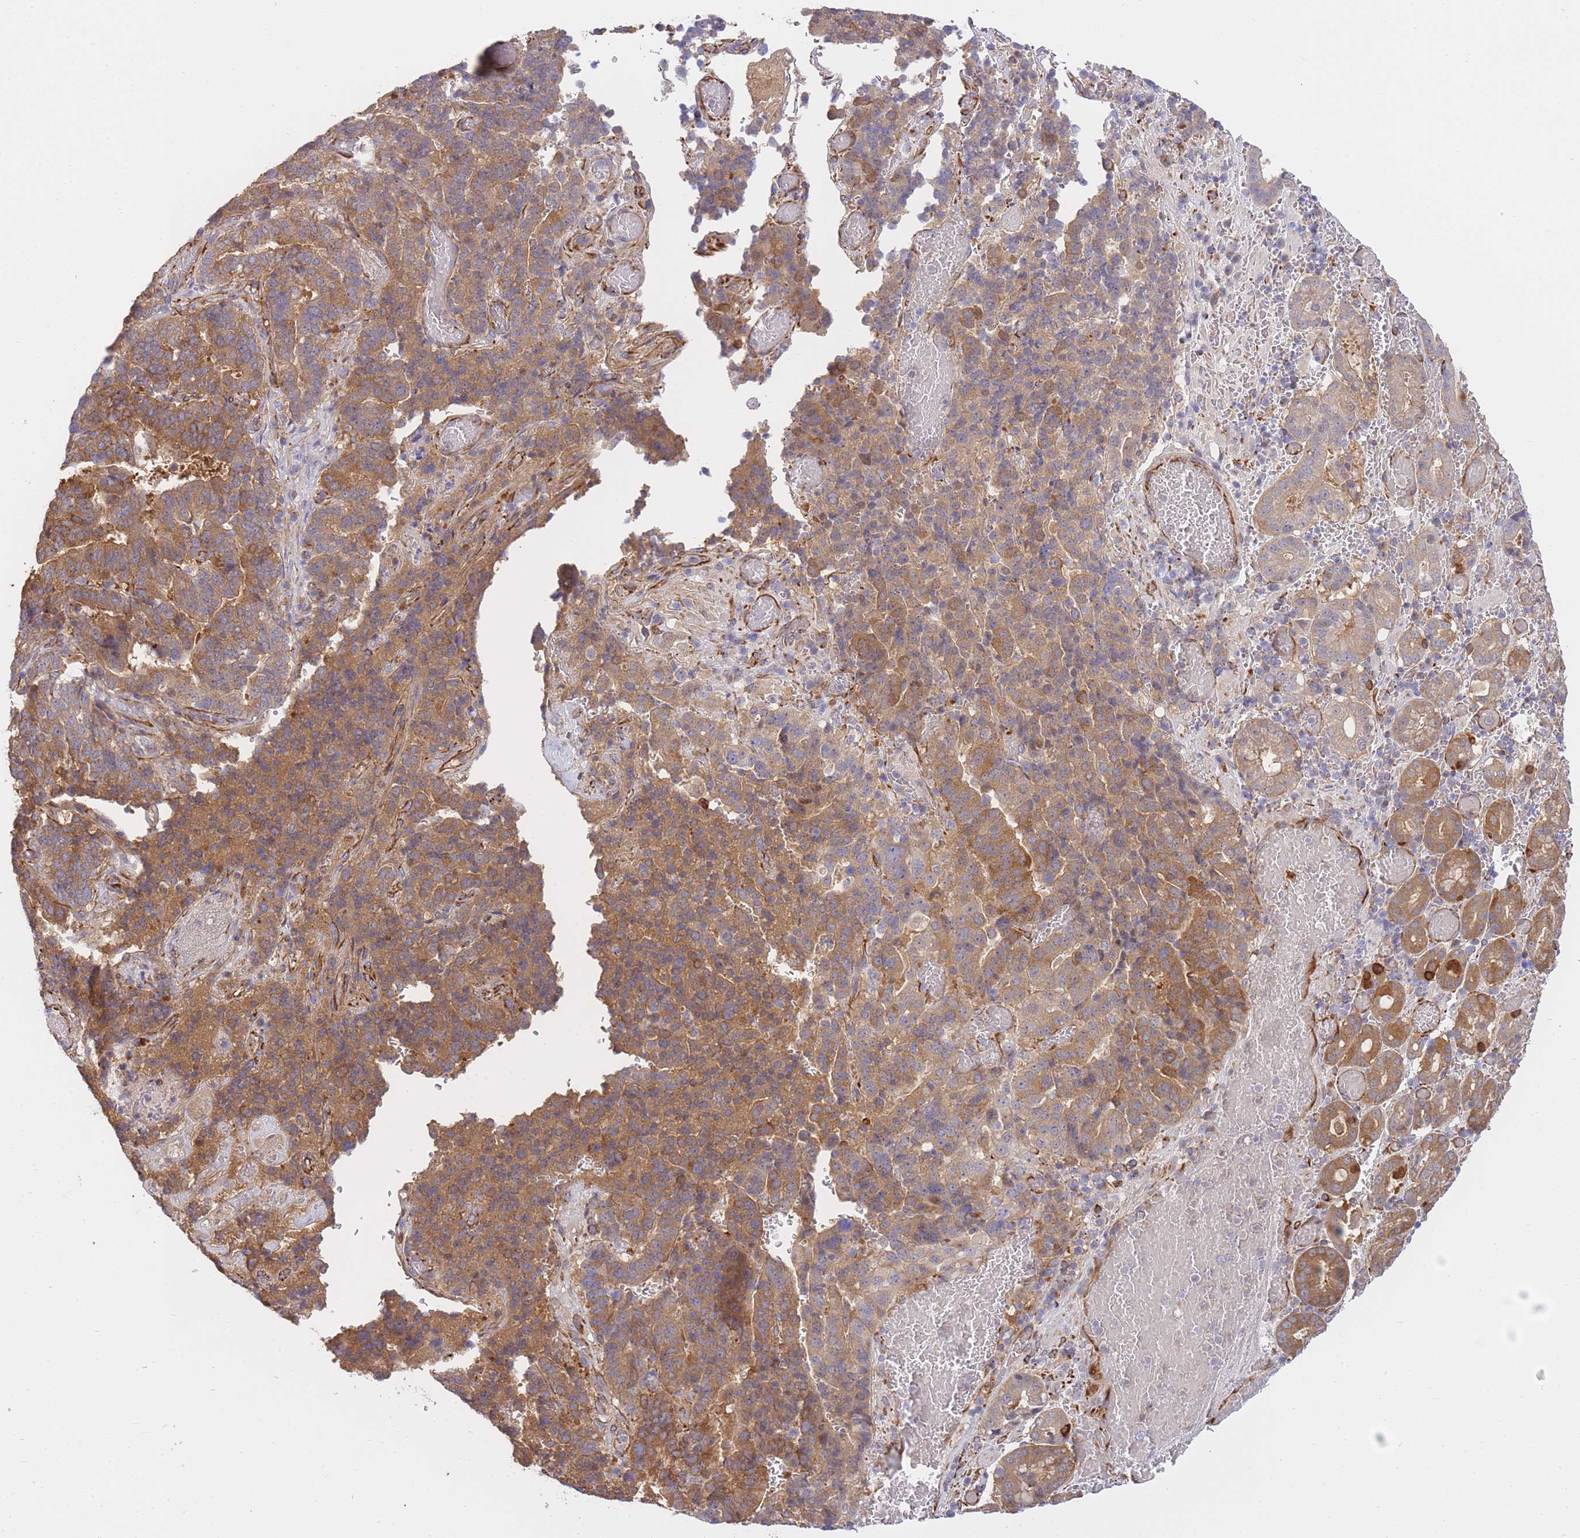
{"staining": {"intensity": "moderate", "quantity": ">75%", "location": "cytoplasmic/membranous"}, "tissue": "stomach cancer", "cell_type": "Tumor cells", "image_type": "cancer", "snomed": [{"axis": "morphology", "description": "Adenocarcinoma, NOS"}, {"axis": "topography", "description": "Stomach"}], "caption": "Stomach cancer (adenocarcinoma) tissue demonstrates moderate cytoplasmic/membranous staining in about >75% of tumor cells", "gene": "ECPAS", "patient": {"sex": "male", "age": 48}}